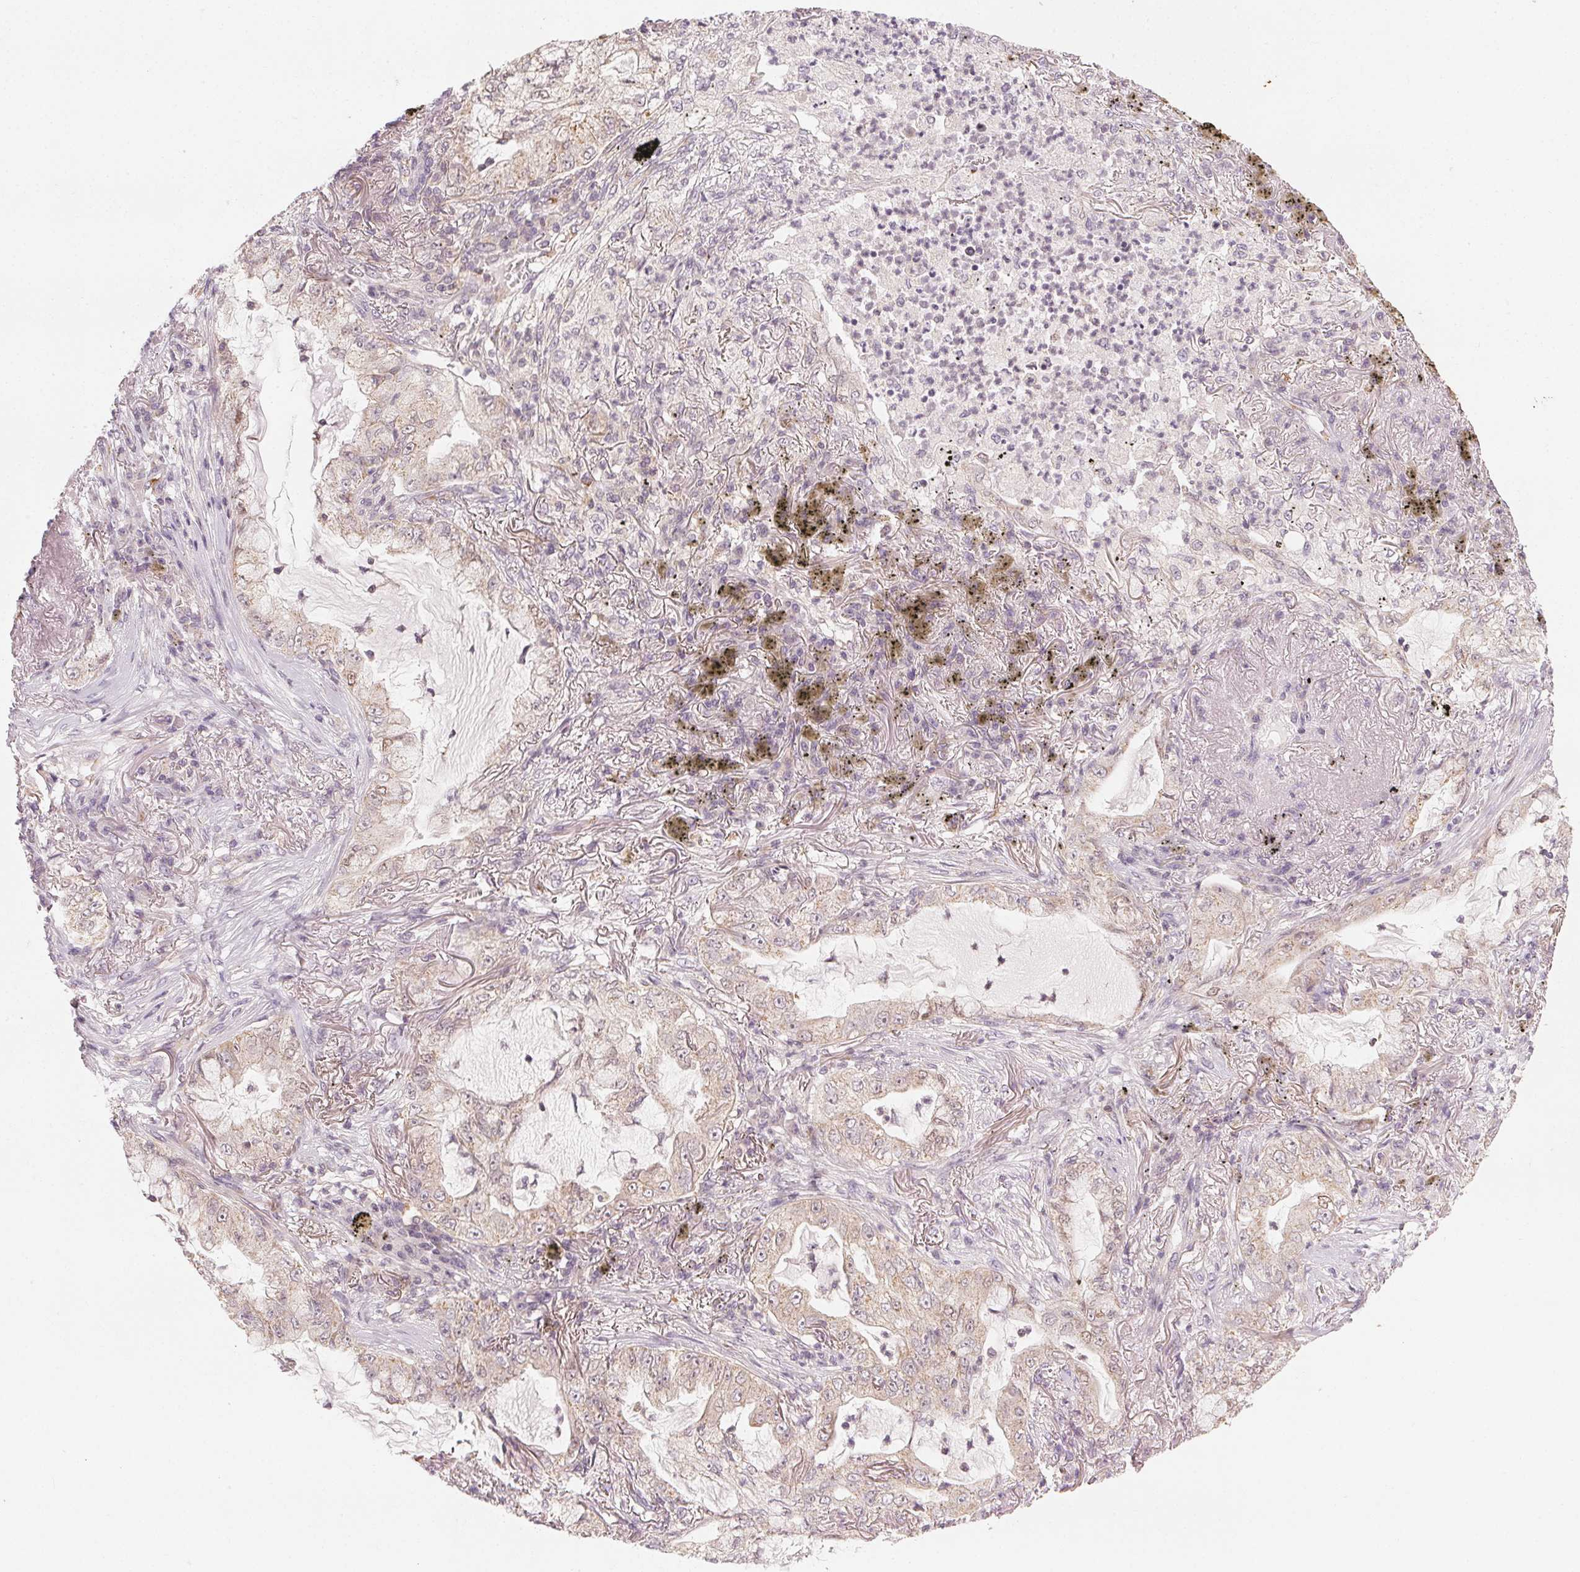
{"staining": {"intensity": "weak", "quantity": "<25%", "location": "cytoplasmic/membranous"}, "tissue": "lung cancer", "cell_type": "Tumor cells", "image_type": "cancer", "snomed": [{"axis": "morphology", "description": "Adenocarcinoma, NOS"}, {"axis": "topography", "description": "Lung"}], "caption": "Protein analysis of lung adenocarcinoma shows no significant expression in tumor cells.", "gene": "NCOA4", "patient": {"sex": "female", "age": 73}}